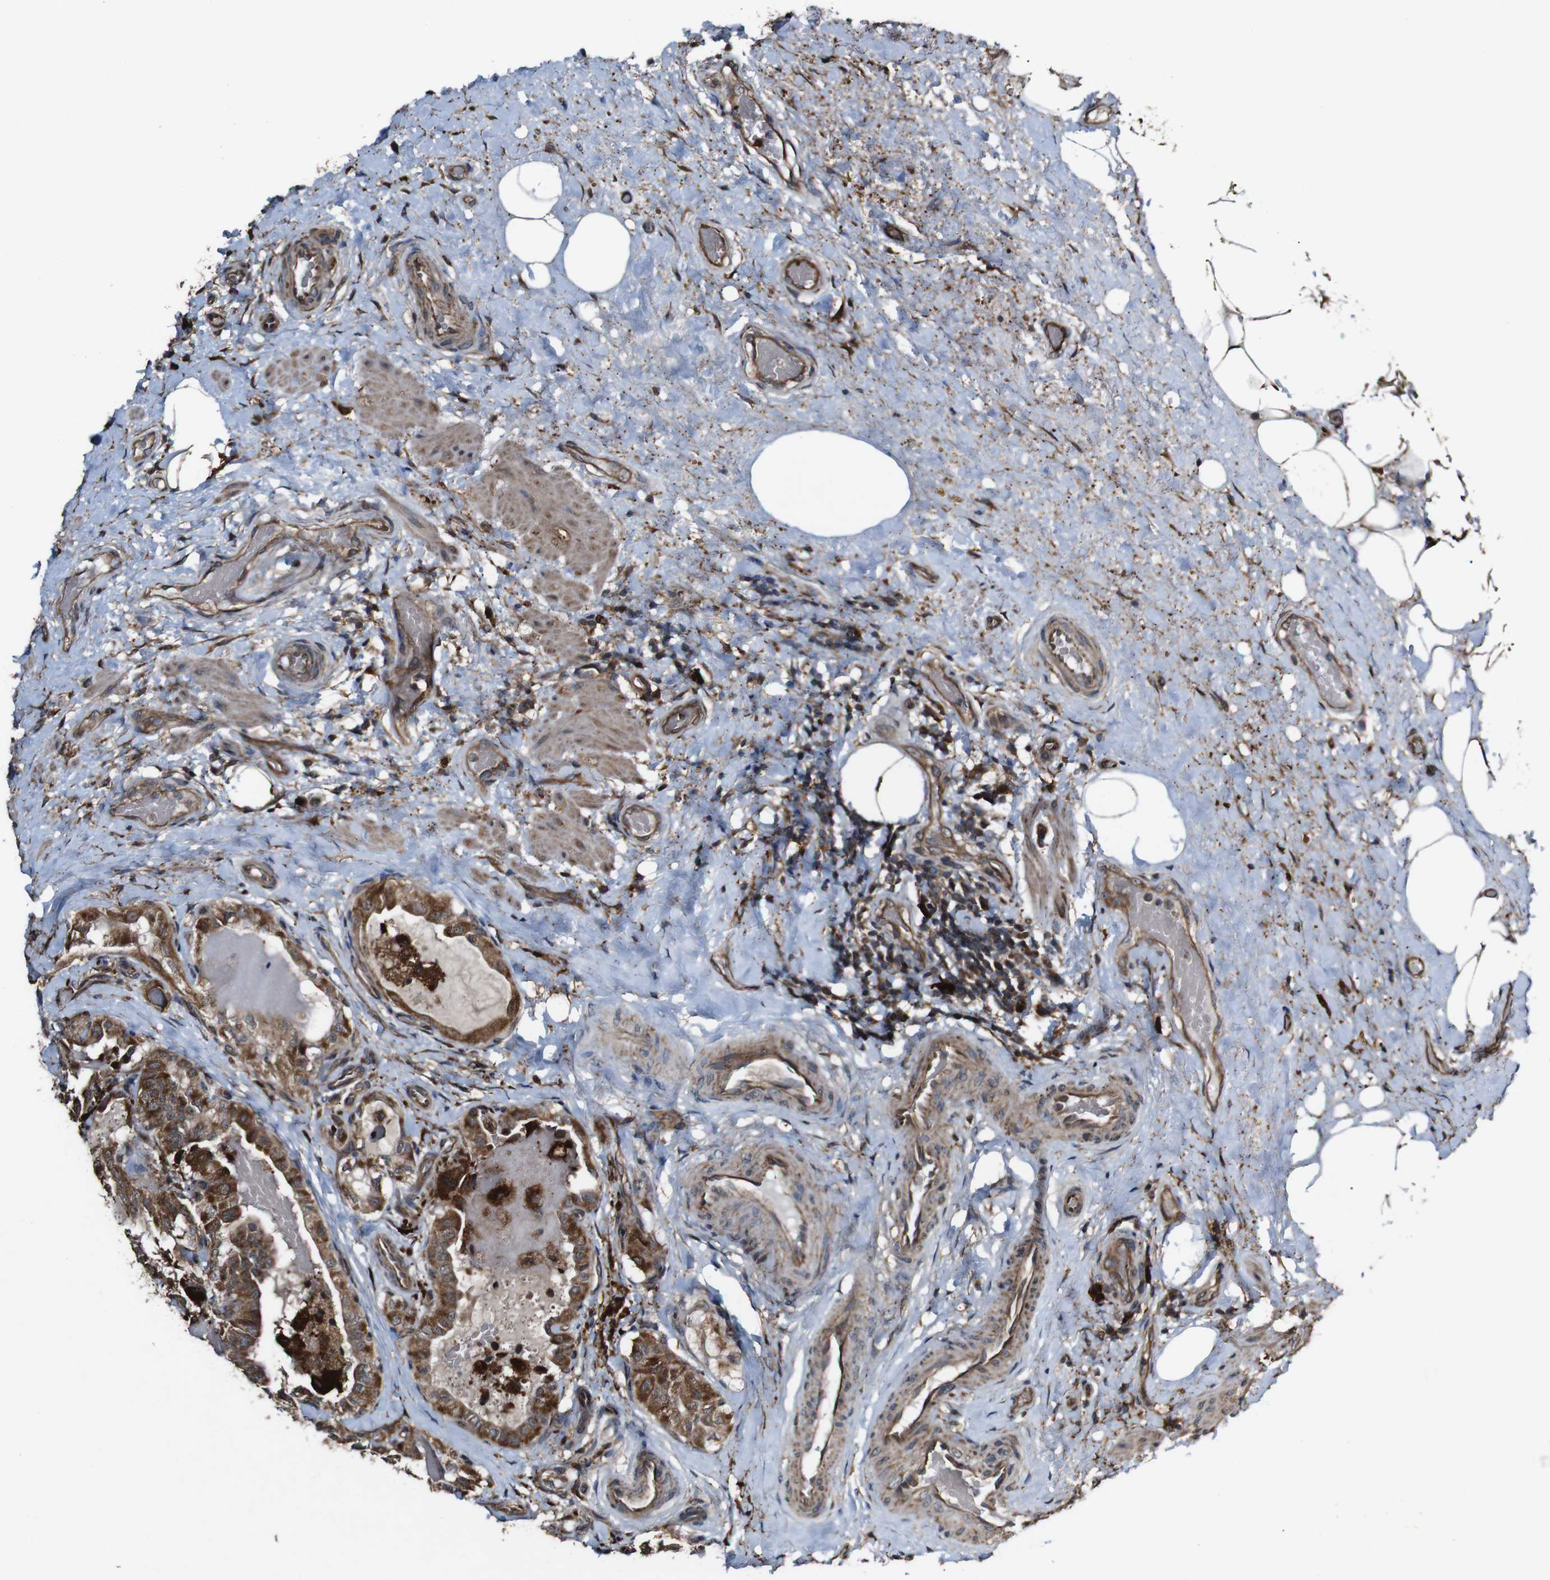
{"staining": {"intensity": "strong", "quantity": ">75%", "location": "cytoplasmic/membranous"}, "tissue": "thyroid cancer", "cell_type": "Tumor cells", "image_type": "cancer", "snomed": [{"axis": "morphology", "description": "Papillary adenocarcinoma, NOS"}, {"axis": "topography", "description": "Thyroid gland"}], "caption": "This histopathology image exhibits immunohistochemistry (IHC) staining of thyroid papillary adenocarcinoma, with high strong cytoplasmic/membranous positivity in approximately >75% of tumor cells.", "gene": "BTN3A3", "patient": {"sex": "male", "age": 77}}